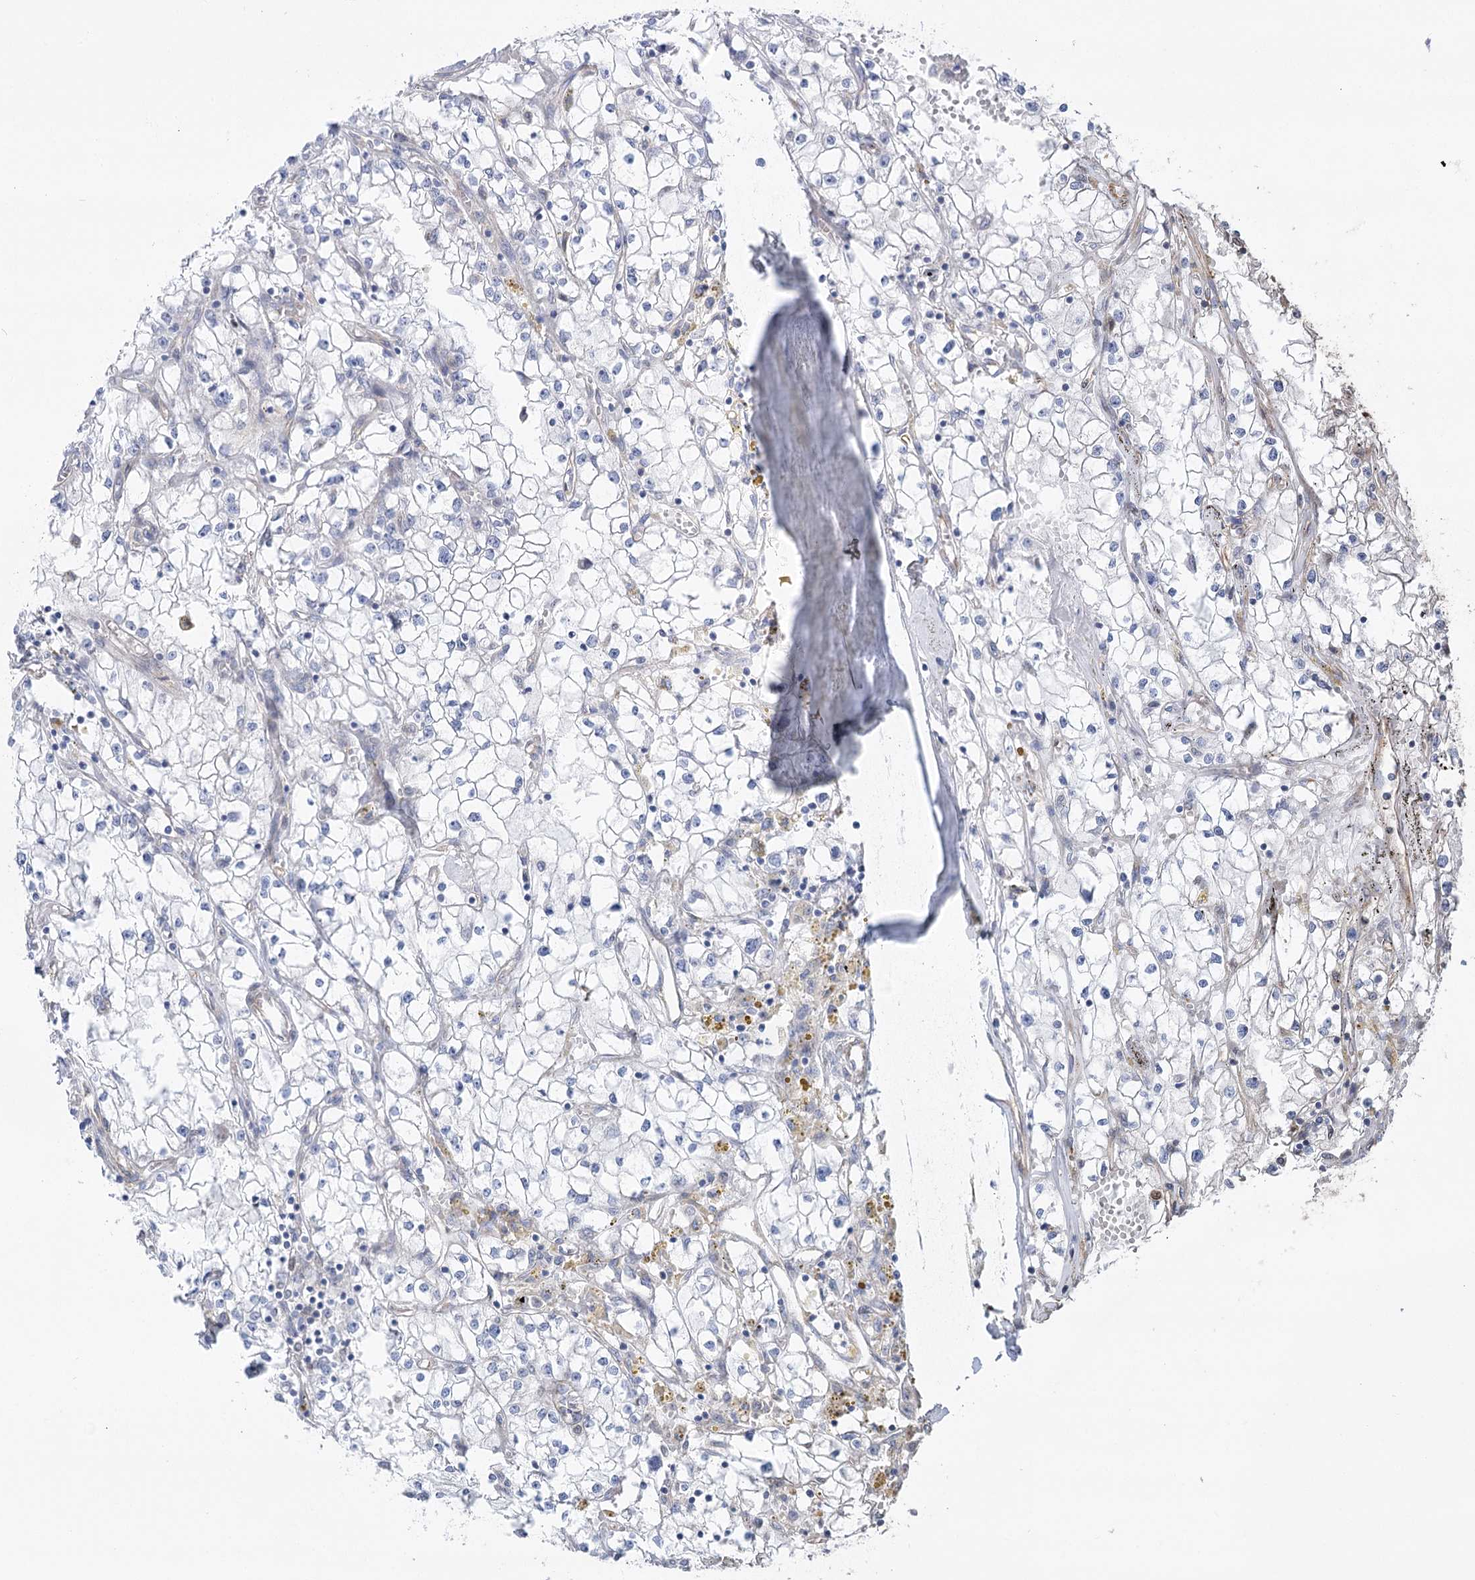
{"staining": {"intensity": "negative", "quantity": "none", "location": "none"}, "tissue": "renal cancer", "cell_type": "Tumor cells", "image_type": "cancer", "snomed": [{"axis": "morphology", "description": "Adenocarcinoma, NOS"}, {"axis": "topography", "description": "Kidney"}], "caption": "Immunohistochemistry (IHC) histopathology image of neoplastic tissue: renal cancer (adenocarcinoma) stained with DAB (3,3'-diaminobenzidine) shows no significant protein expression in tumor cells.", "gene": "SCN11A", "patient": {"sex": "male", "age": 56}}